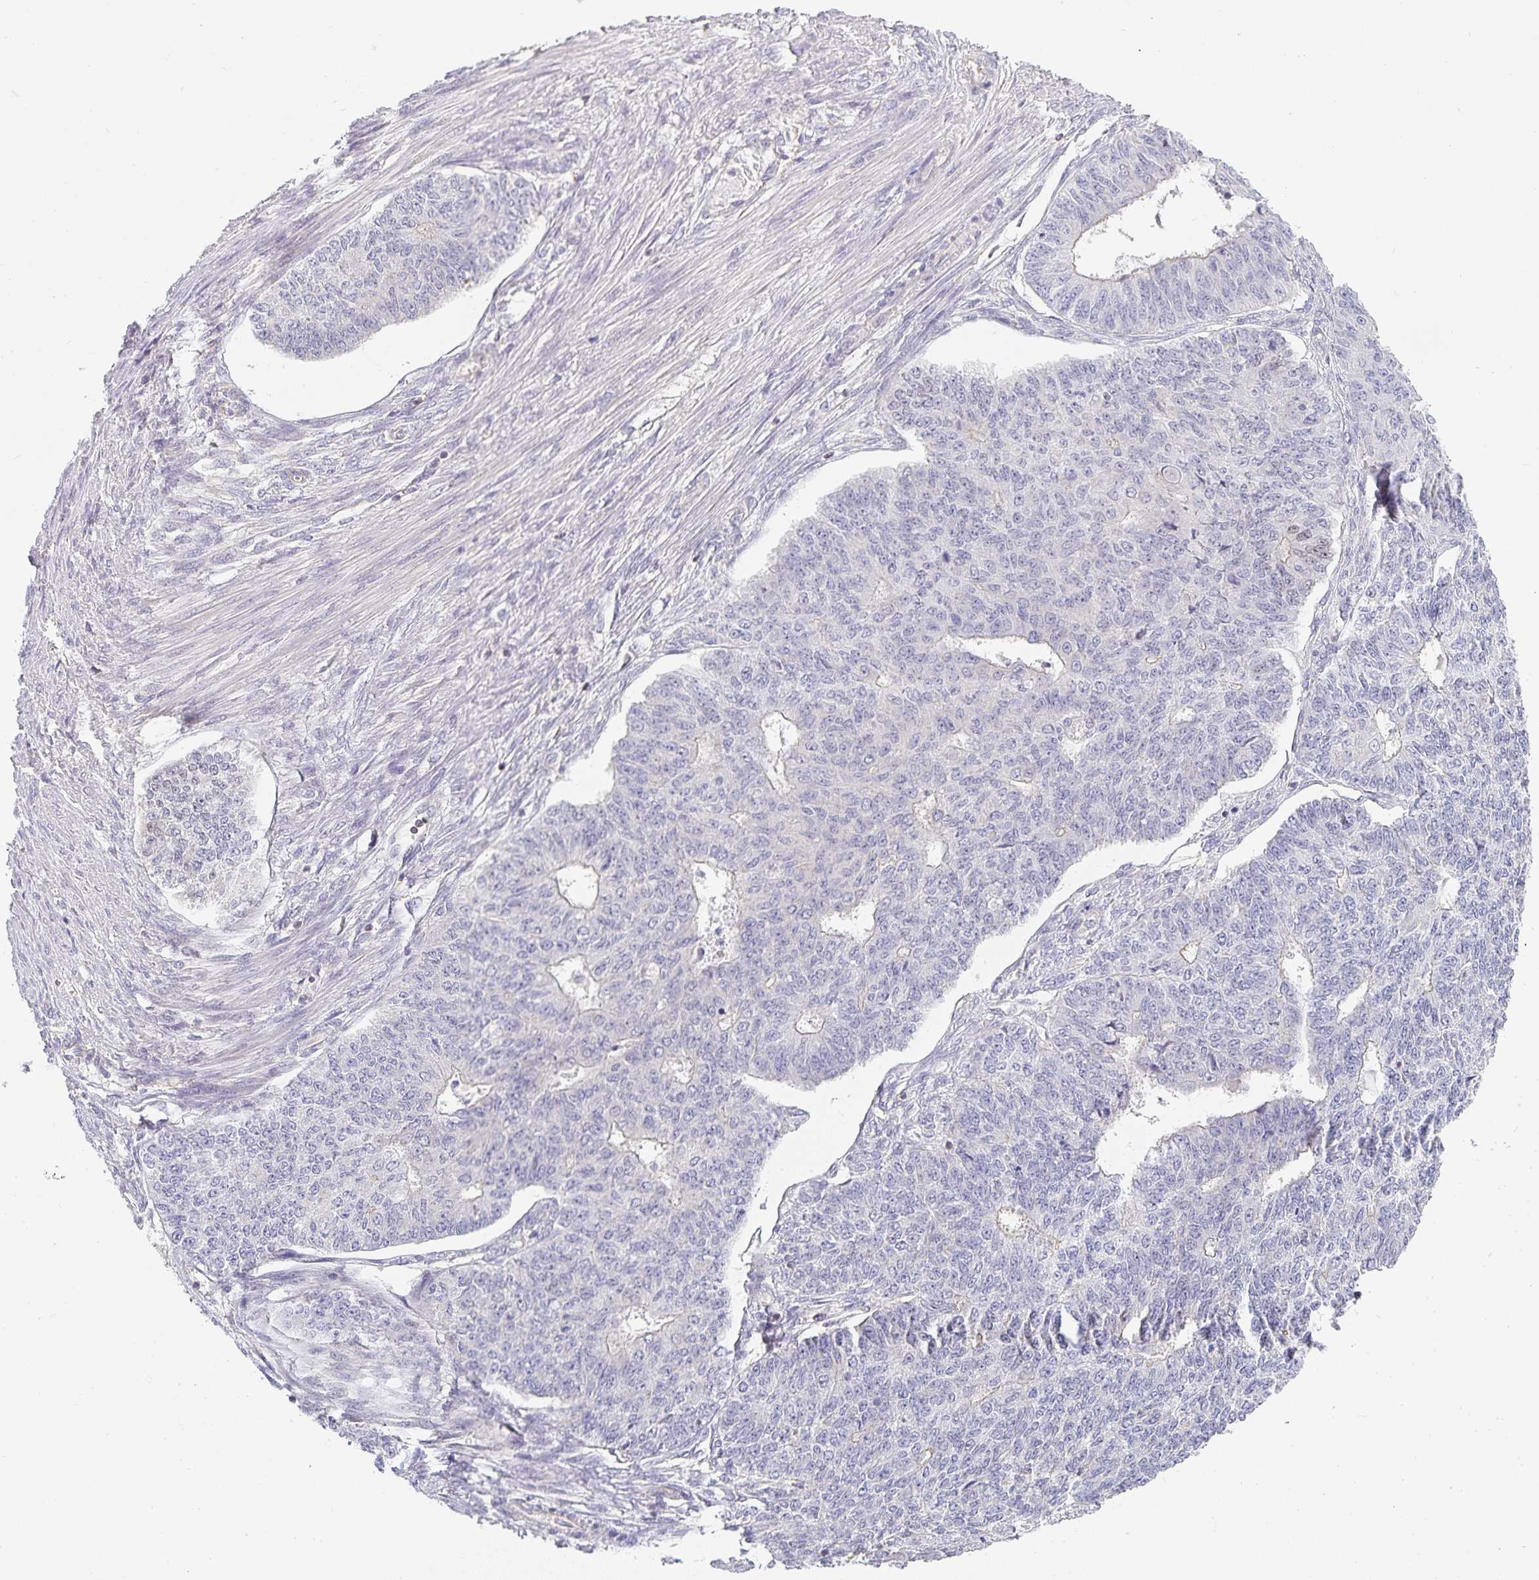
{"staining": {"intensity": "negative", "quantity": "none", "location": "none"}, "tissue": "endometrial cancer", "cell_type": "Tumor cells", "image_type": "cancer", "snomed": [{"axis": "morphology", "description": "Adenocarcinoma, NOS"}, {"axis": "topography", "description": "Endometrium"}], "caption": "Immunohistochemistry (IHC) photomicrograph of neoplastic tissue: human endometrial adenocarcinoma stained with DAB reveals no significant protein expression in tumor cells.", "gene": "GATA3", "patient": {"sex": "female", "age": 32}}